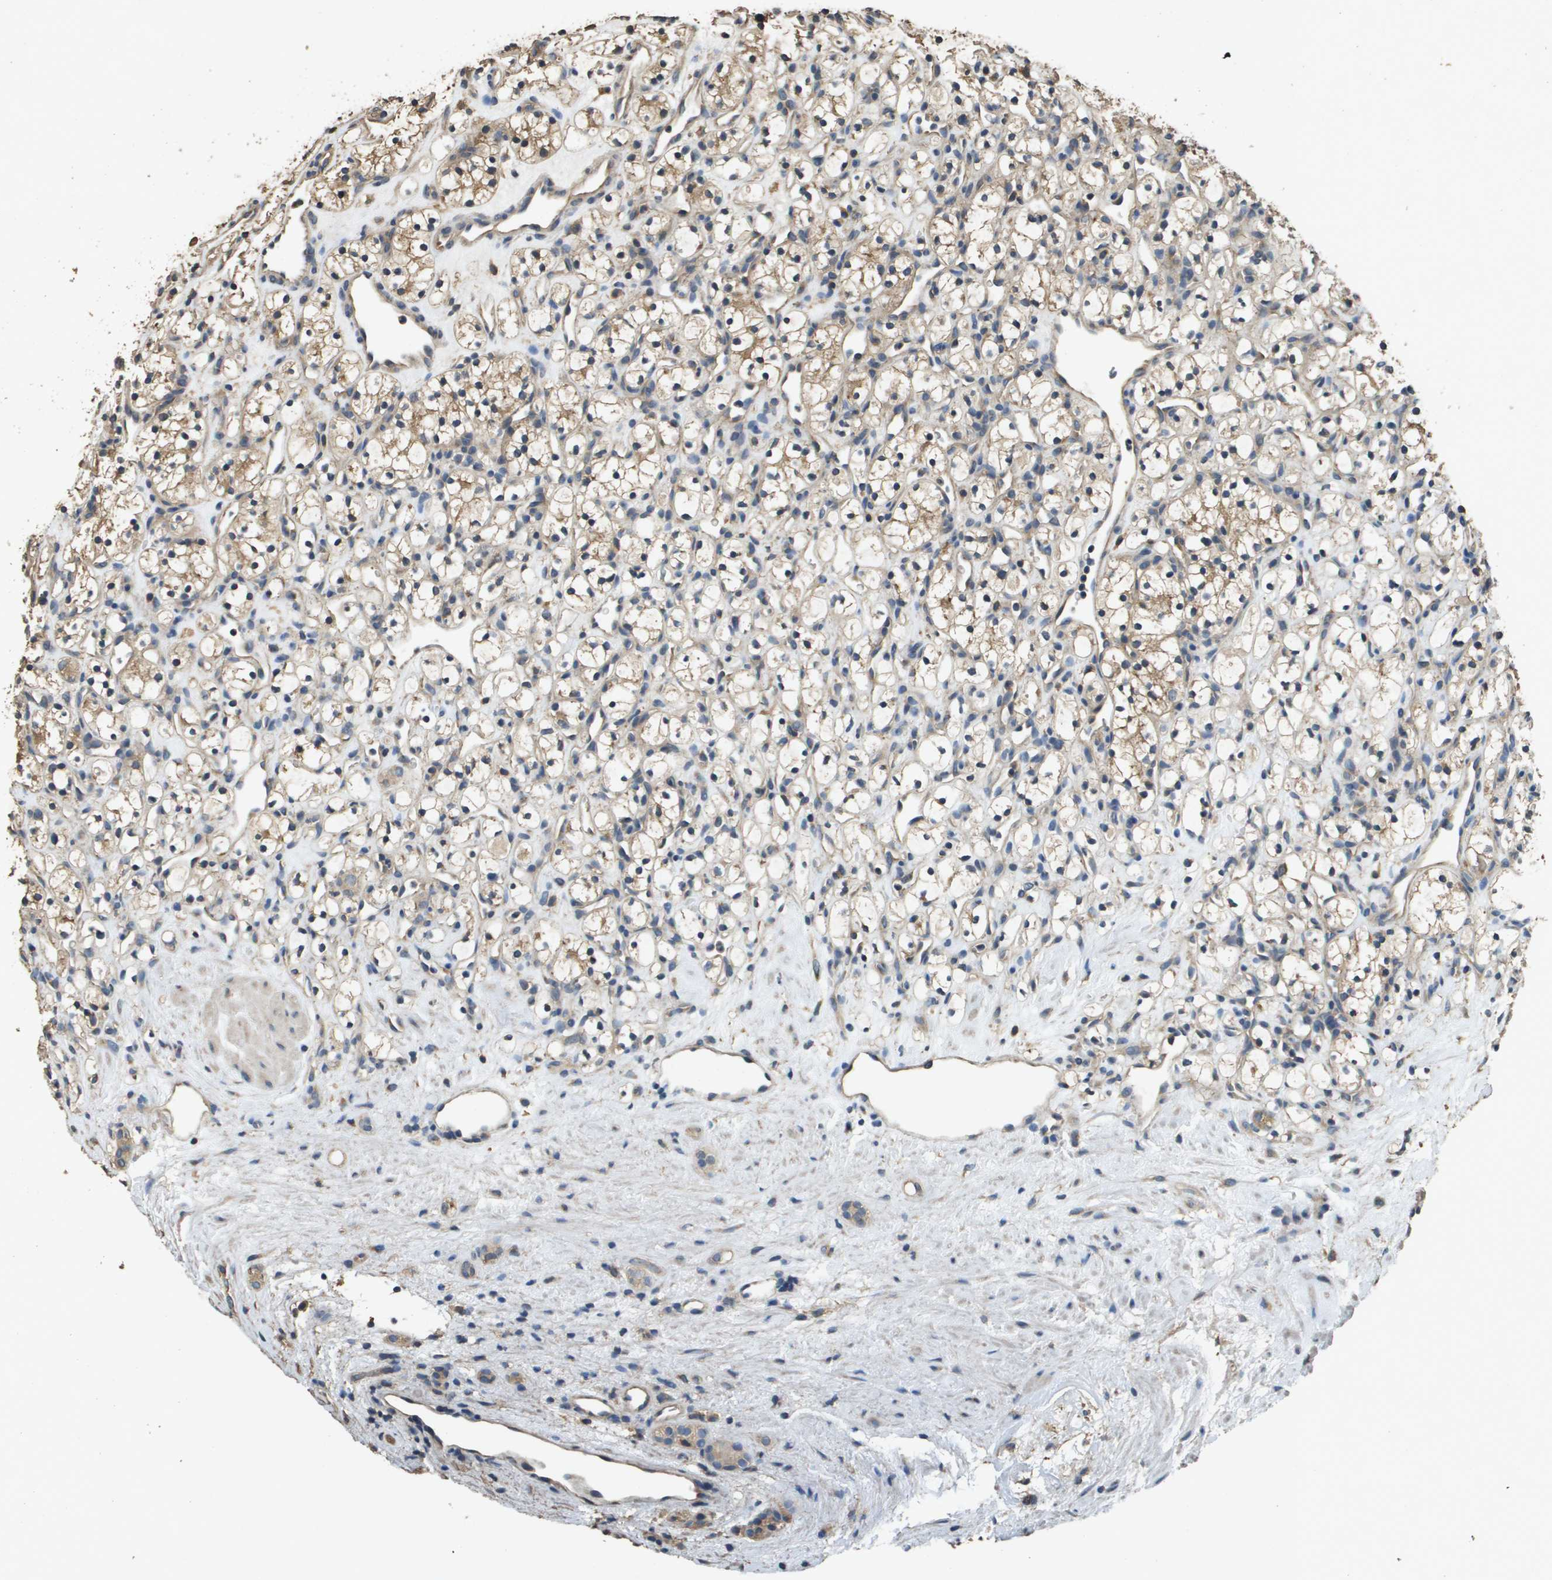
{"staining": {"intensity": "moderate", "quantity": "25%-75%", "location": "cytoplasmic/membranous"}, "tissue": "renal cancer", "cell_type": "Tumor cells", "image_type": "cancer", "snomed": [{"axis": "morphology", "description": "Adenocarcinoma, NOS"}, {"axis": "topography", "description": "Kidney"}], "caption": "IHC (DAB (3,3'-diaminobenzidine)) staining of human renal adenocarcinoma reveals moderate cytoplasmic/membranous protein positivity in approximately 25%-75% of tumor cells.", "gene": "RAB6B", "patient": {"sex": "female", "age": 60}}